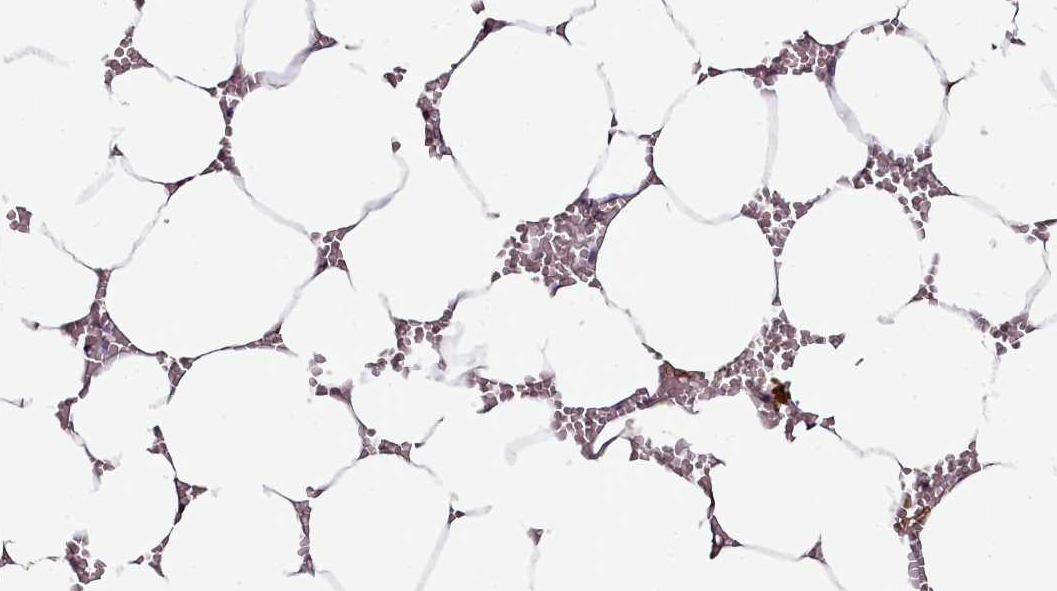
{"staining": {"intensity": "moderate", "quantity": "25%-75%", "location": "cytoplasmic/membranous"}, "tissue": "bone marrow", "cell_type": "Hematopoietic cells", "image_type": "normal", "snomed": [{"axis": "morphology", "description": "Normal tissue, NOS"}, {"axis": "topography", "description": "Bone marrow"}], "caption": "An immunohistochemistry image of unremarkable tissue is shown. Protein staining in brown highlights moderate cytoplasmic/membranous positivity in bone marrow within hematopoietic cells. (Stains: DAB (3,3'-diaminobenzidine) in brown, nuclei in blue, Microscopy: brightfield microscopy at high magnification).", "gene": "ACSS1", "patient": {"sex": "male", "age": 70}}